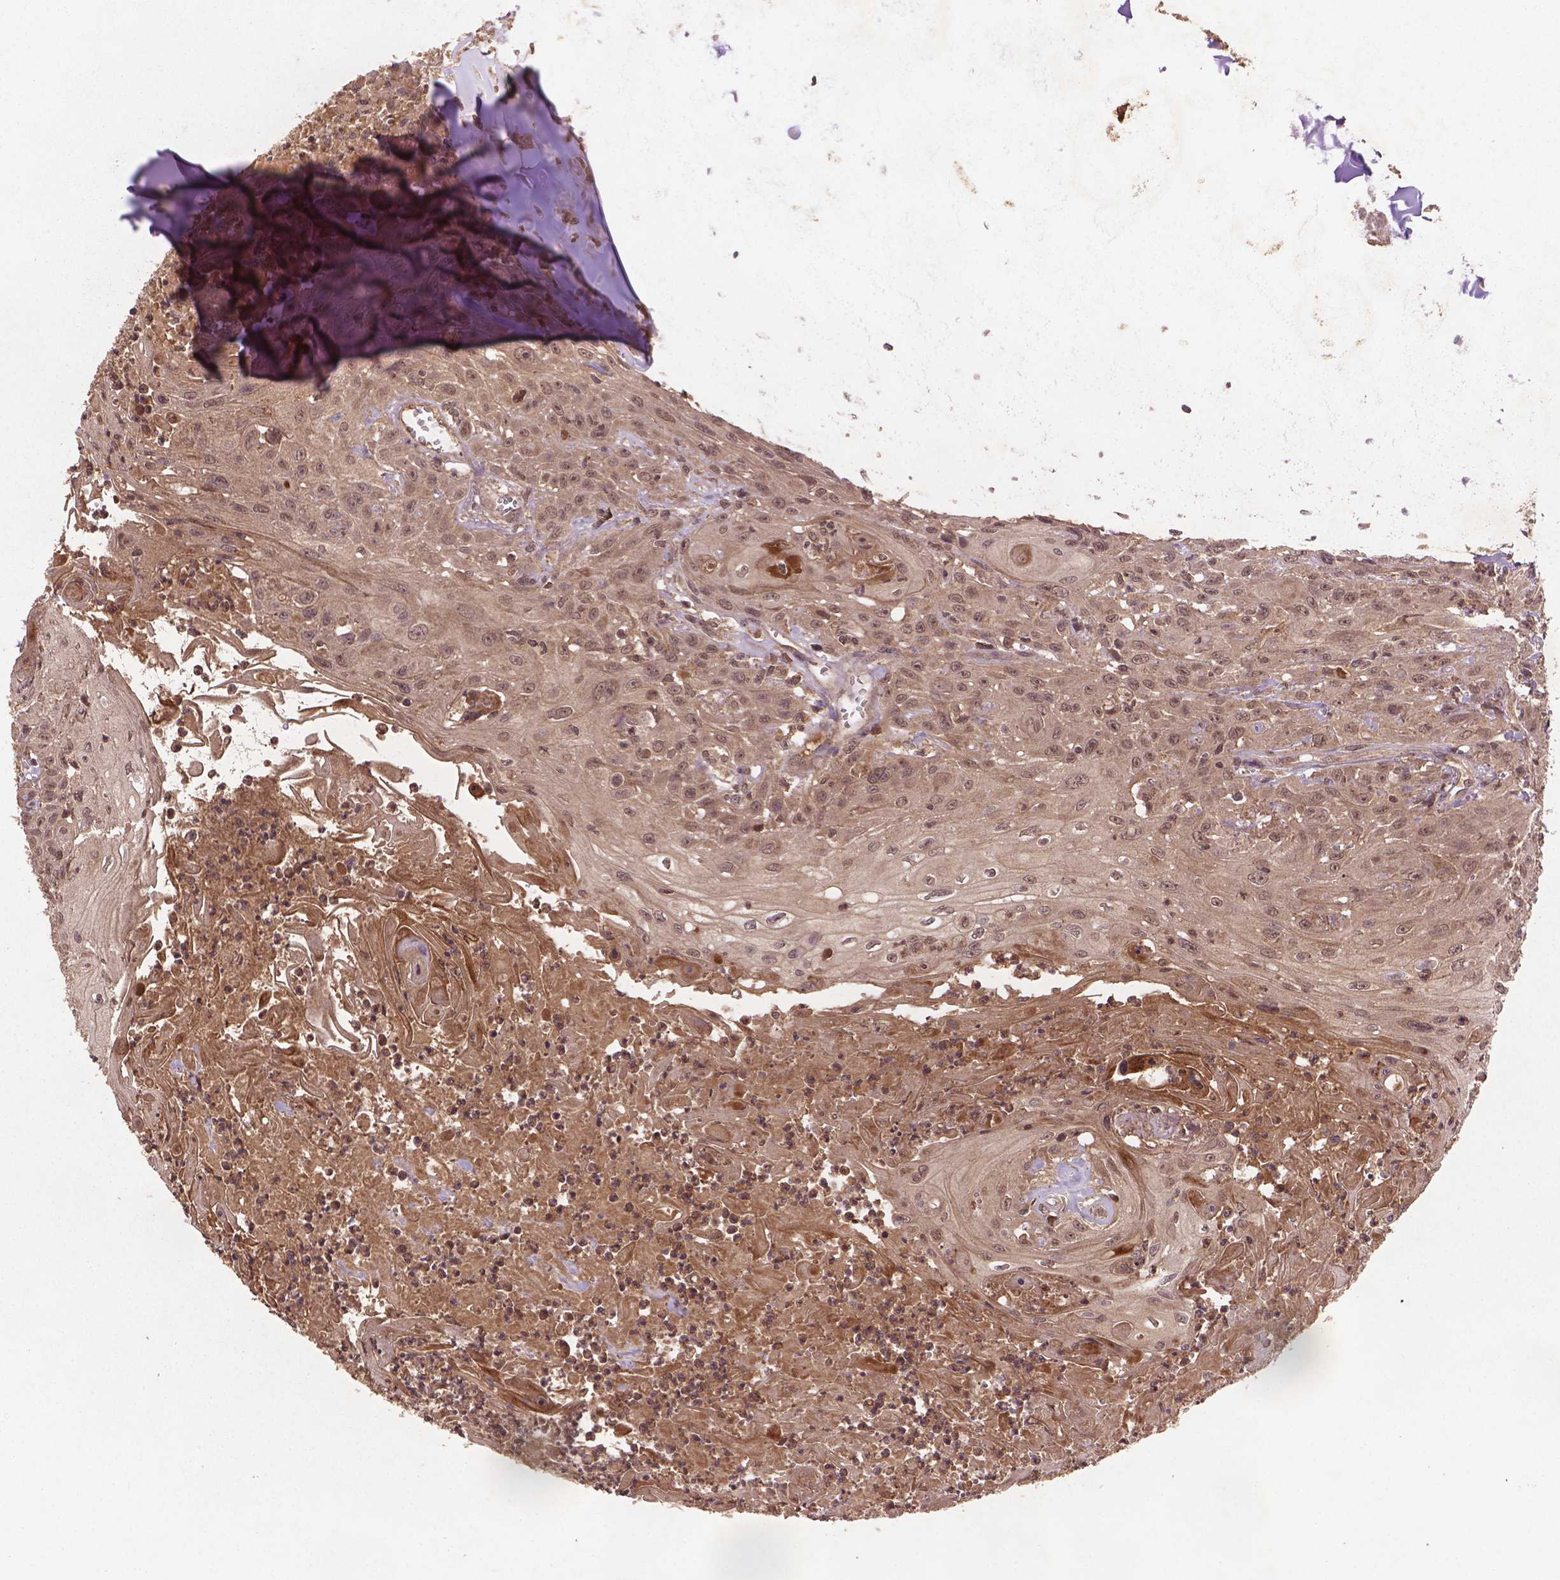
{"staining": {"intensity": "weak", "quantity": ">75%", "location": "cytoplasmic/membranous,nuclear"}, "tissue": "head and neck cancer", "cell_type": "Tumor cells", "image_type": "cancer", "snomed": [{"axis": "morphology", "description": "Squamous cell carcinoma, NOS"}, {"axis": "topography", "description": "Skin"}, {"axis": "topography", "description": "Head-Neck"}], "caption": "Immunohistochemistry (IHC) photomicrograph of head and neck squamous cell carcinoma stained for a protein (brown), which exhibits low levels of weak cytoplasmic/membranous and nuclear staining in about >75% of tumor cells.", "gene": "NIPAL2", "patient": {"sex": "male", "age": 80}}